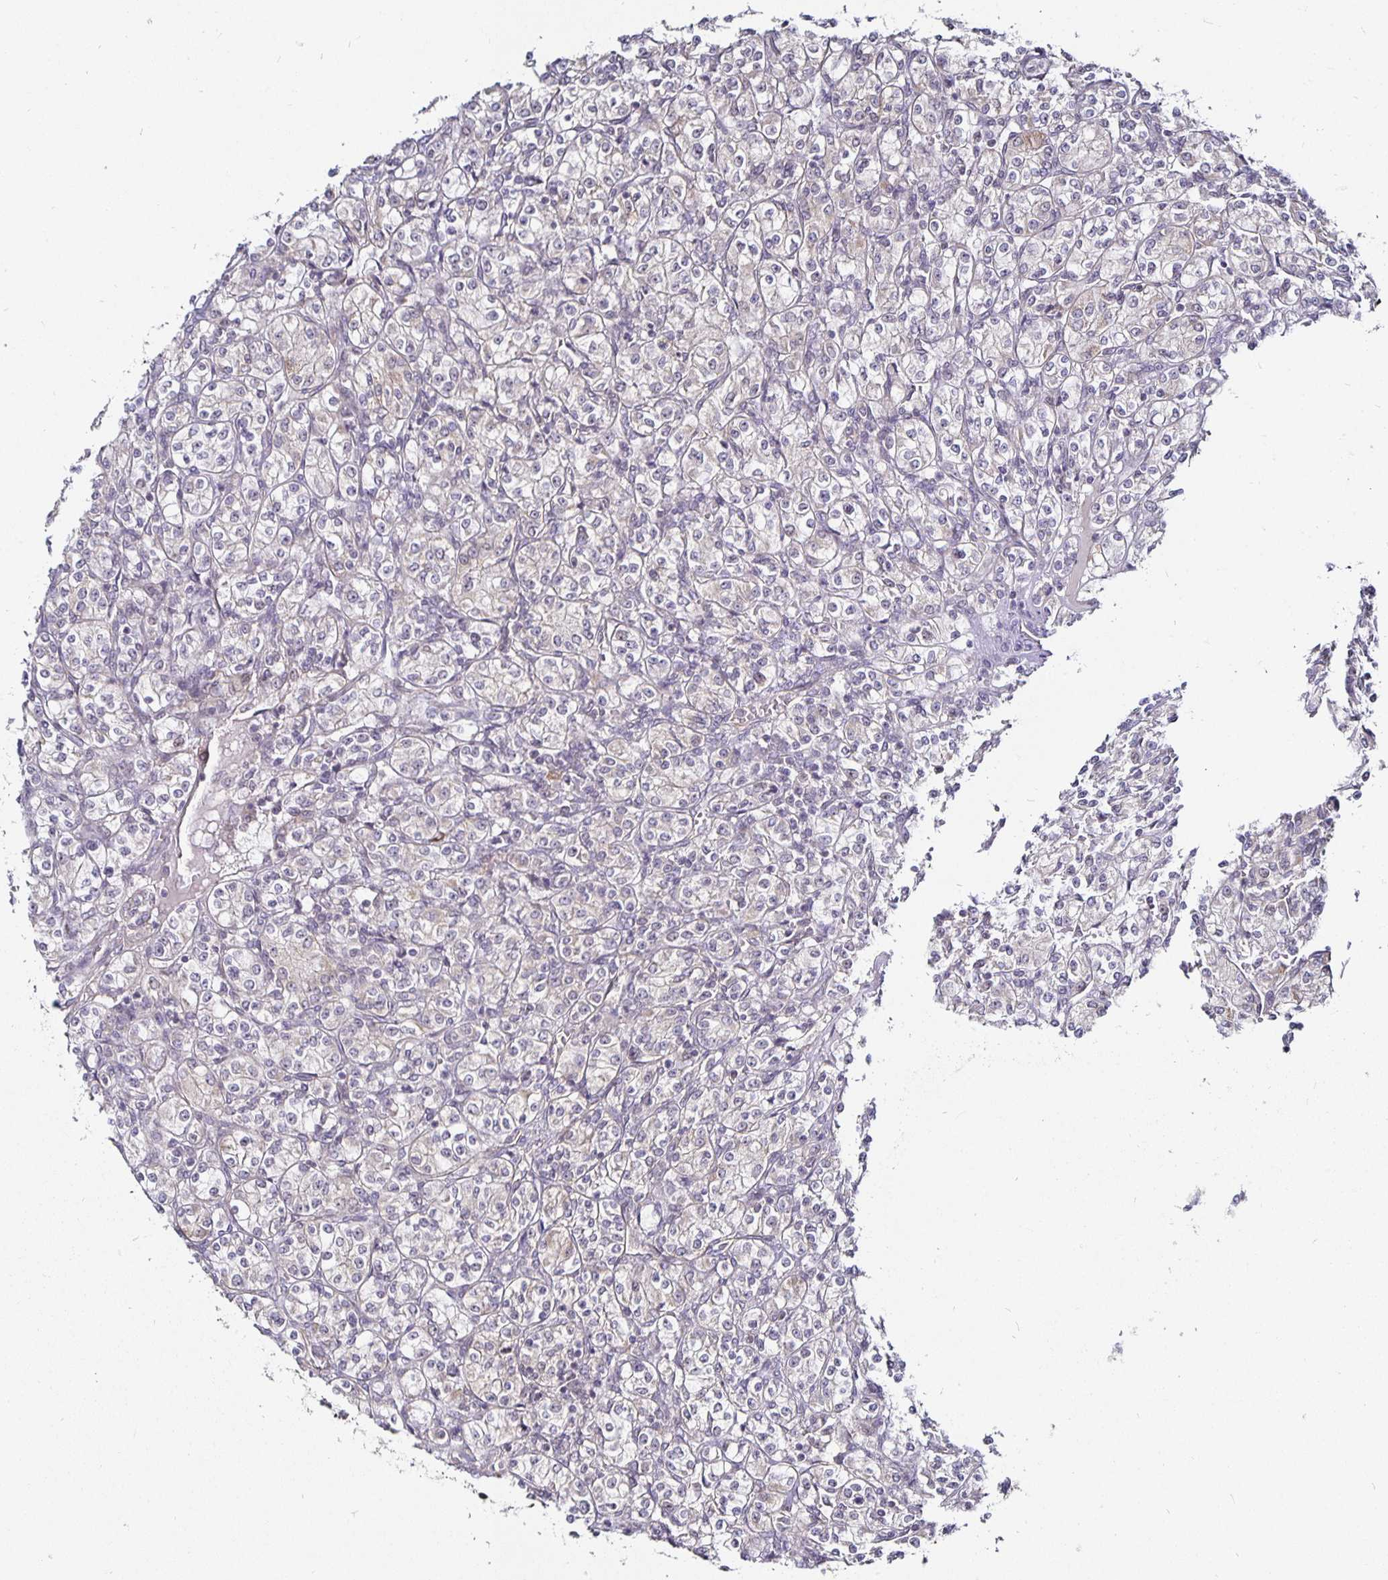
{"staining": {"intensity": "negative", "quantity": "none", "location": "none"}, "tissue": "renal cancer", "cell_type": "Tumor cells", "image_type": "cancer", "snomed": [{"axis": "morphology", "description": "Adenocarcinoma, NOS"}, {"axis": "topography", "description": "Kidney"}], "caption": "Adenocarcinoma (renal) stained for a protein using immunohistochemistry (IHC) demonstrates no positivity tumor cells.", "gene": "CYP27A1", "patient": {"sex": "male", "age": 77}}